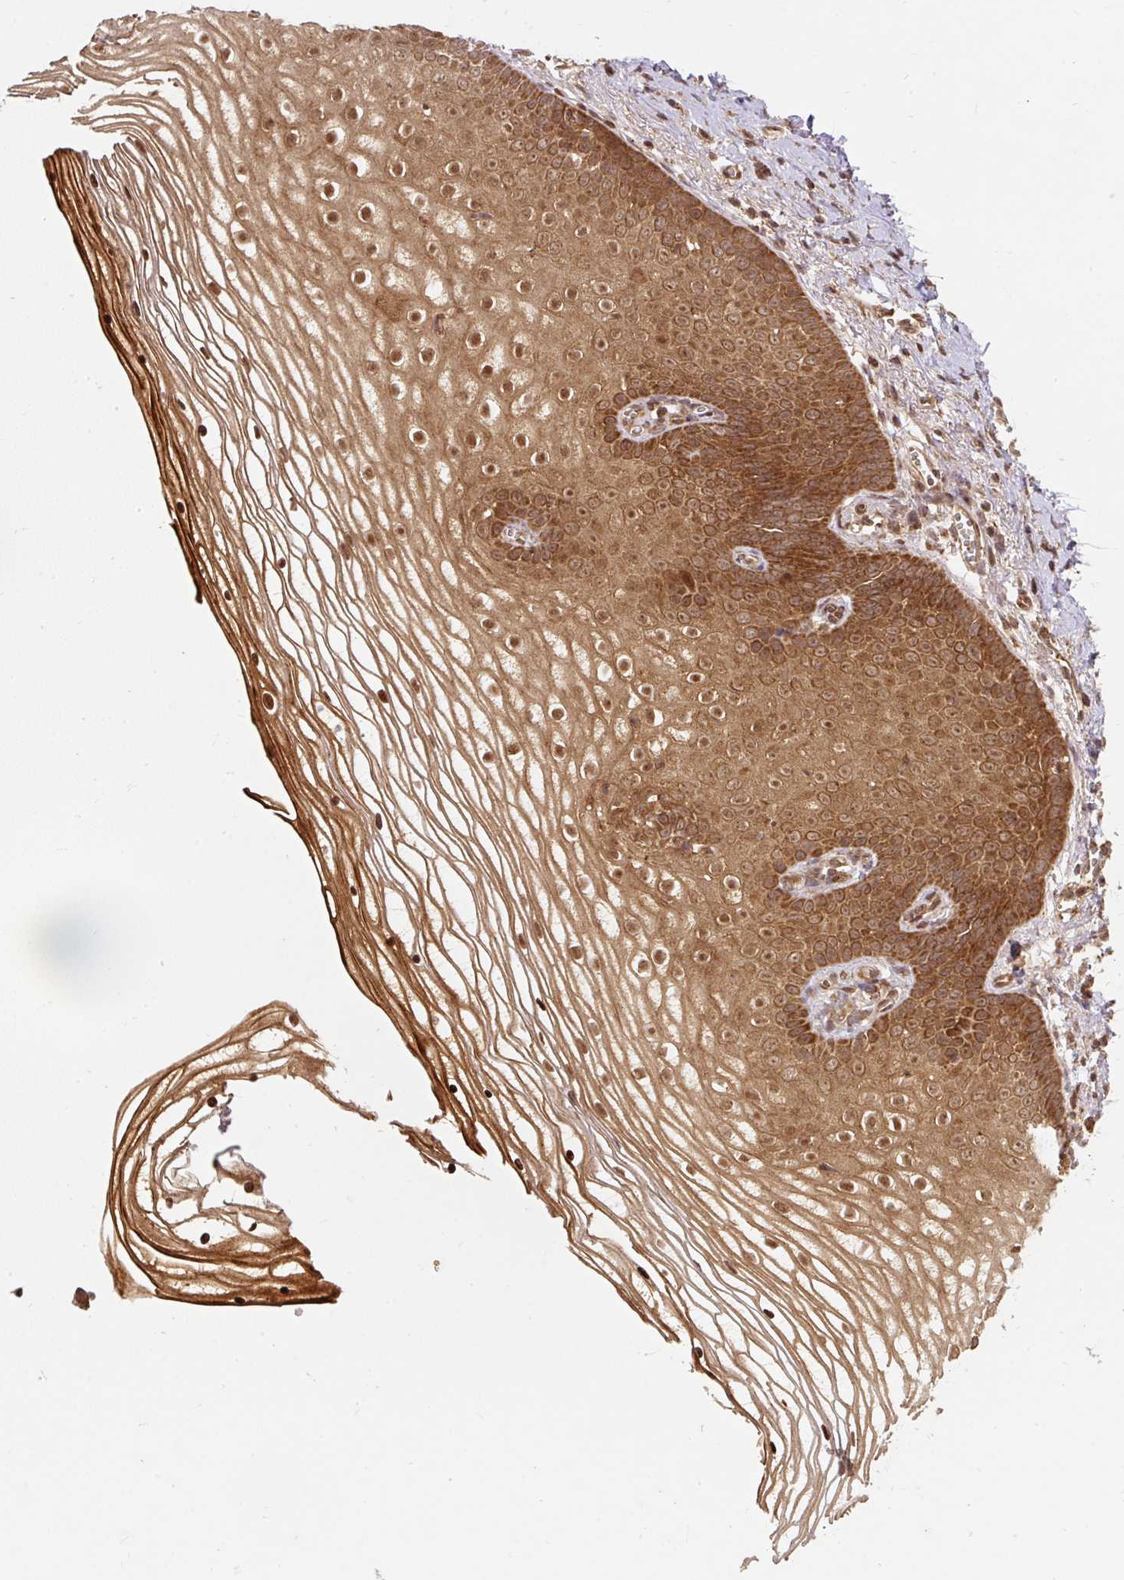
{"staining": {"intensity": "strong", "quantity": ">75%", "location": "cytoplasmic/membranous,nuclear"}, "tissue": "vagina", "cell_type": "Squamous epithelial cells", "image_type": "normal", "snomed": [{"axis": "morphology", "description": "Normal tissue, NOS"}, {"axis": "topography", "description": "Vagina"}], "caption": "Strong cytoplasmic/membranous,nuclear staining is seen in about >75% of squamous epithelial cells in unremarkable vagina.", "gene": "PSMD1", "patient": {"sex": "female", "age": 56}}